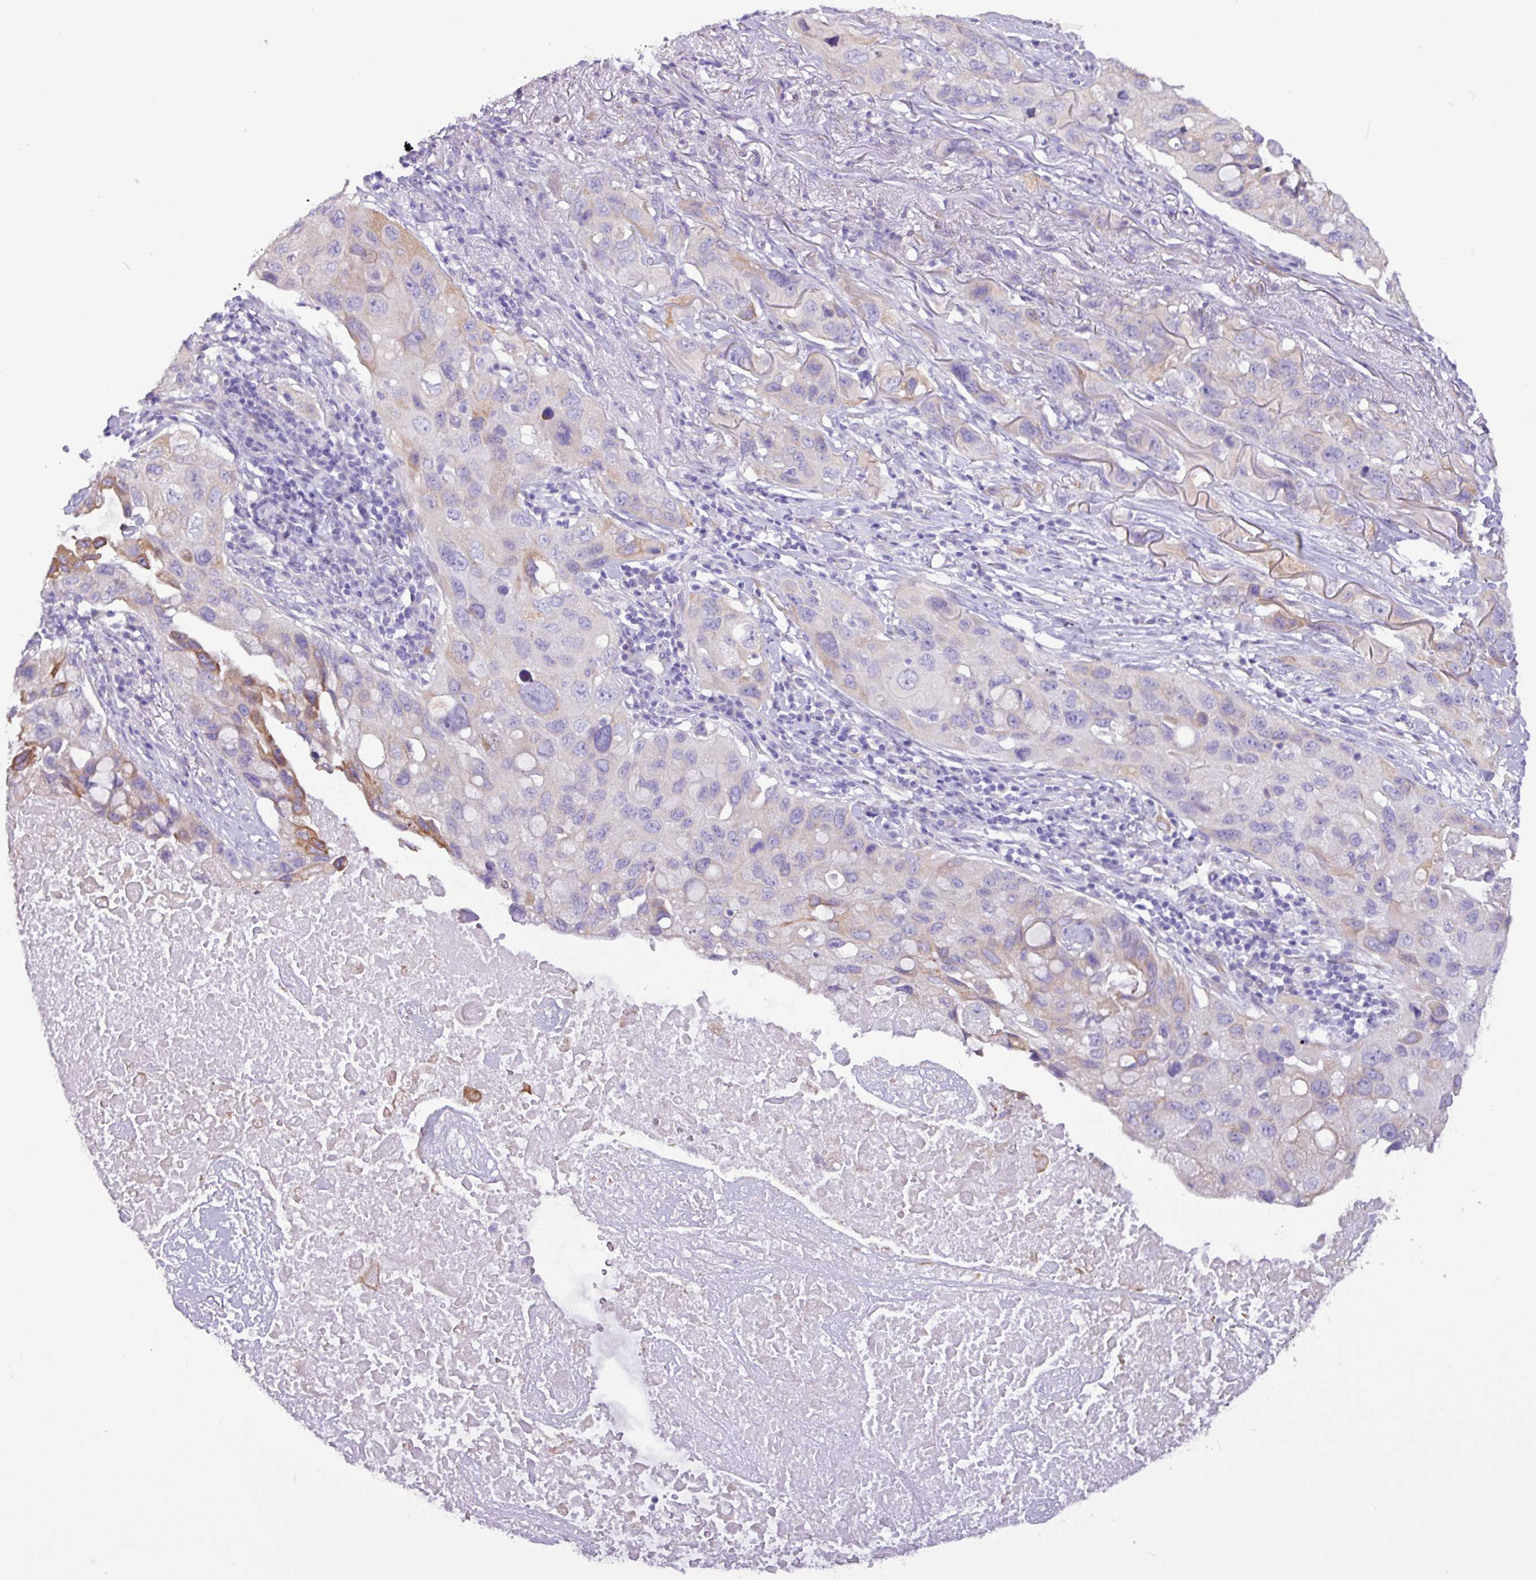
{"staining": {"intensity": "moderate", "quantity": "<25%", "location": "cytoplasmic/membranous"}, "tissue": "lung cancer", "cell_type": "Tumor cells", "image_type": "cancer", "snomed": [{"axis": "morphology", "description": "Squamous cell carcinoma, NOS"}, {"axis": "topography", "description": "Lung"}], "caption": "Lung cancer was stained to show a protein in brown. There is low levels of moderate cytoplasmic/membranous expression in about <25% of tumor cells.", "gene": "SLC38A1", "patient": {"sex": "female", "age": 73}}